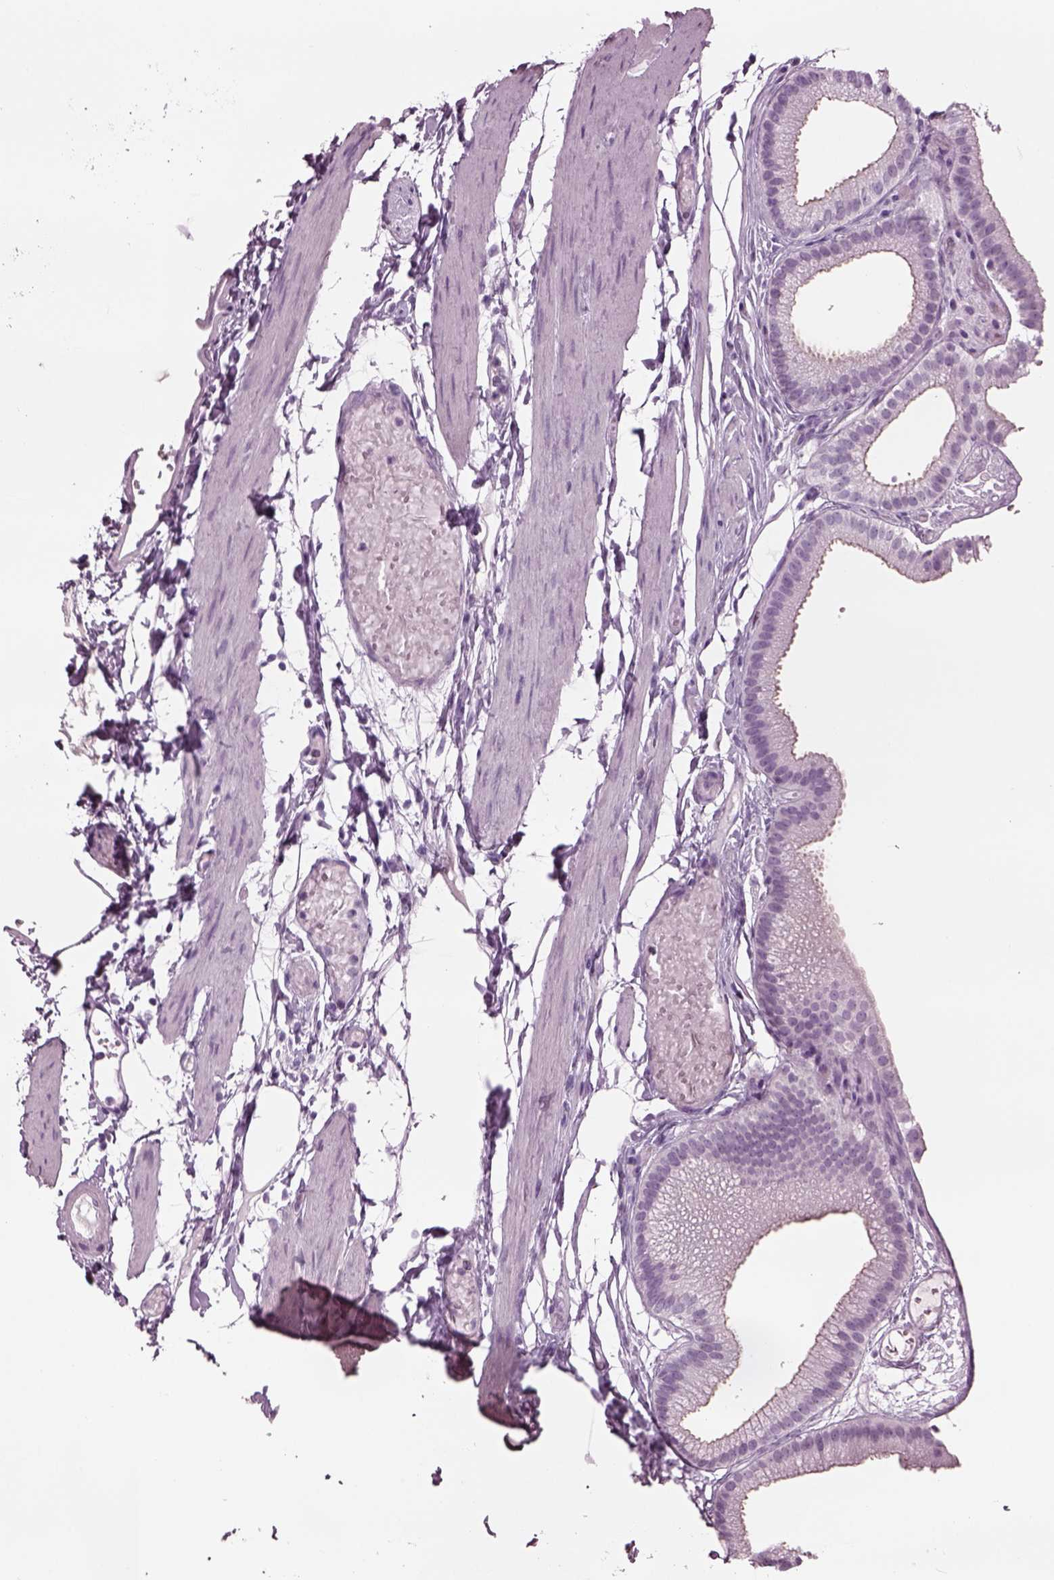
{"staining": {"intensity": "negative", "quantity": "none", "location": "none"}, "tissue": "gallbladder", "cell_type": "Glandular cells", "image_type": "normal", "snomed": [{"axis": "morphology", "description": "Normal tissue, NOS"}, {"axis": "topography", "description": "Gallbladder"}], "caption": "Immunohistochemistry micrograph of unremarkable gallbladder stained for a protein (brown), which reveals no positivity in glandular cells.", "gene": "TPPP2", "patient": {"sex": "female", "age": 45}}